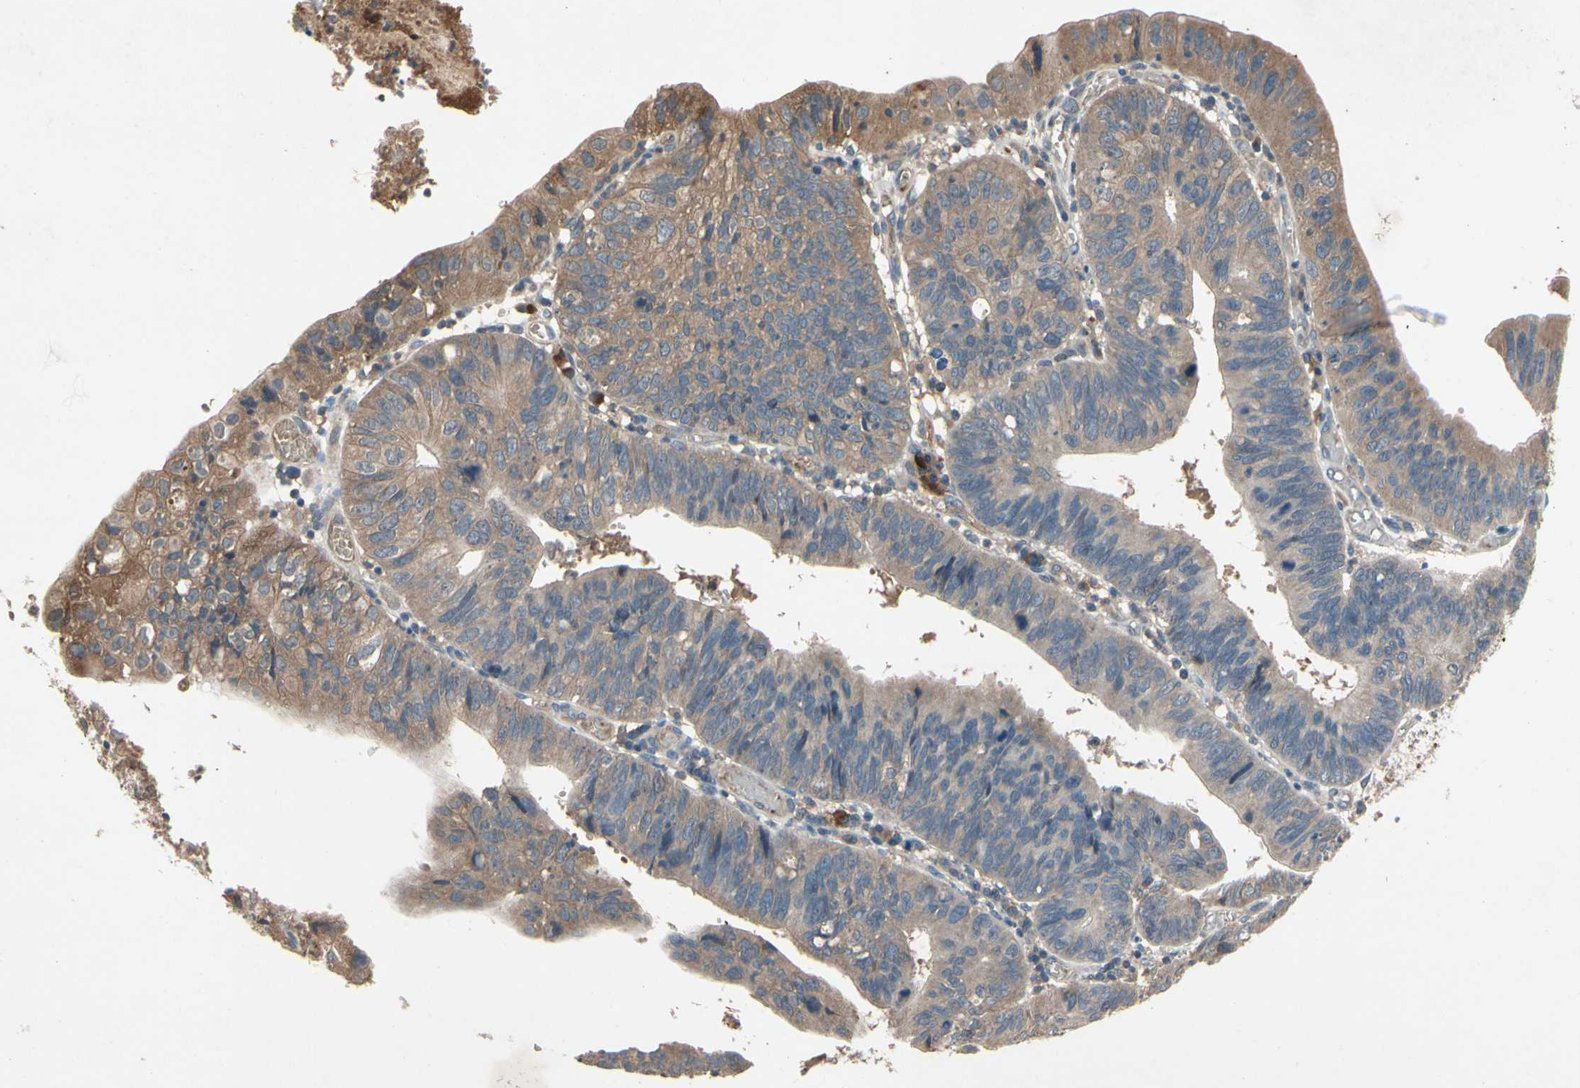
{"staining": {"intensity": "moderate", "quantity": ">75%", "location": "cytoplasmic/membranous"}, "tissue": "stomach cancer", "cell_type": "Tumor cells", "image_type": "cancer", "snomed": [{"axis": "morphology", "description": "Adenocarcinoma, NOS"}, {"axis": "topography", "description": "Stomach"}], "caption": "DAB (3,3'-diaminobenzidine) immunohistochemical staining of stomach adenocarcinoma exhibits moderate cytoplasmic/membranous protein expression in about >75% of tumor cells.", "gene": "IL1RL1", "patient": {"sex": "male", "age": 59}}